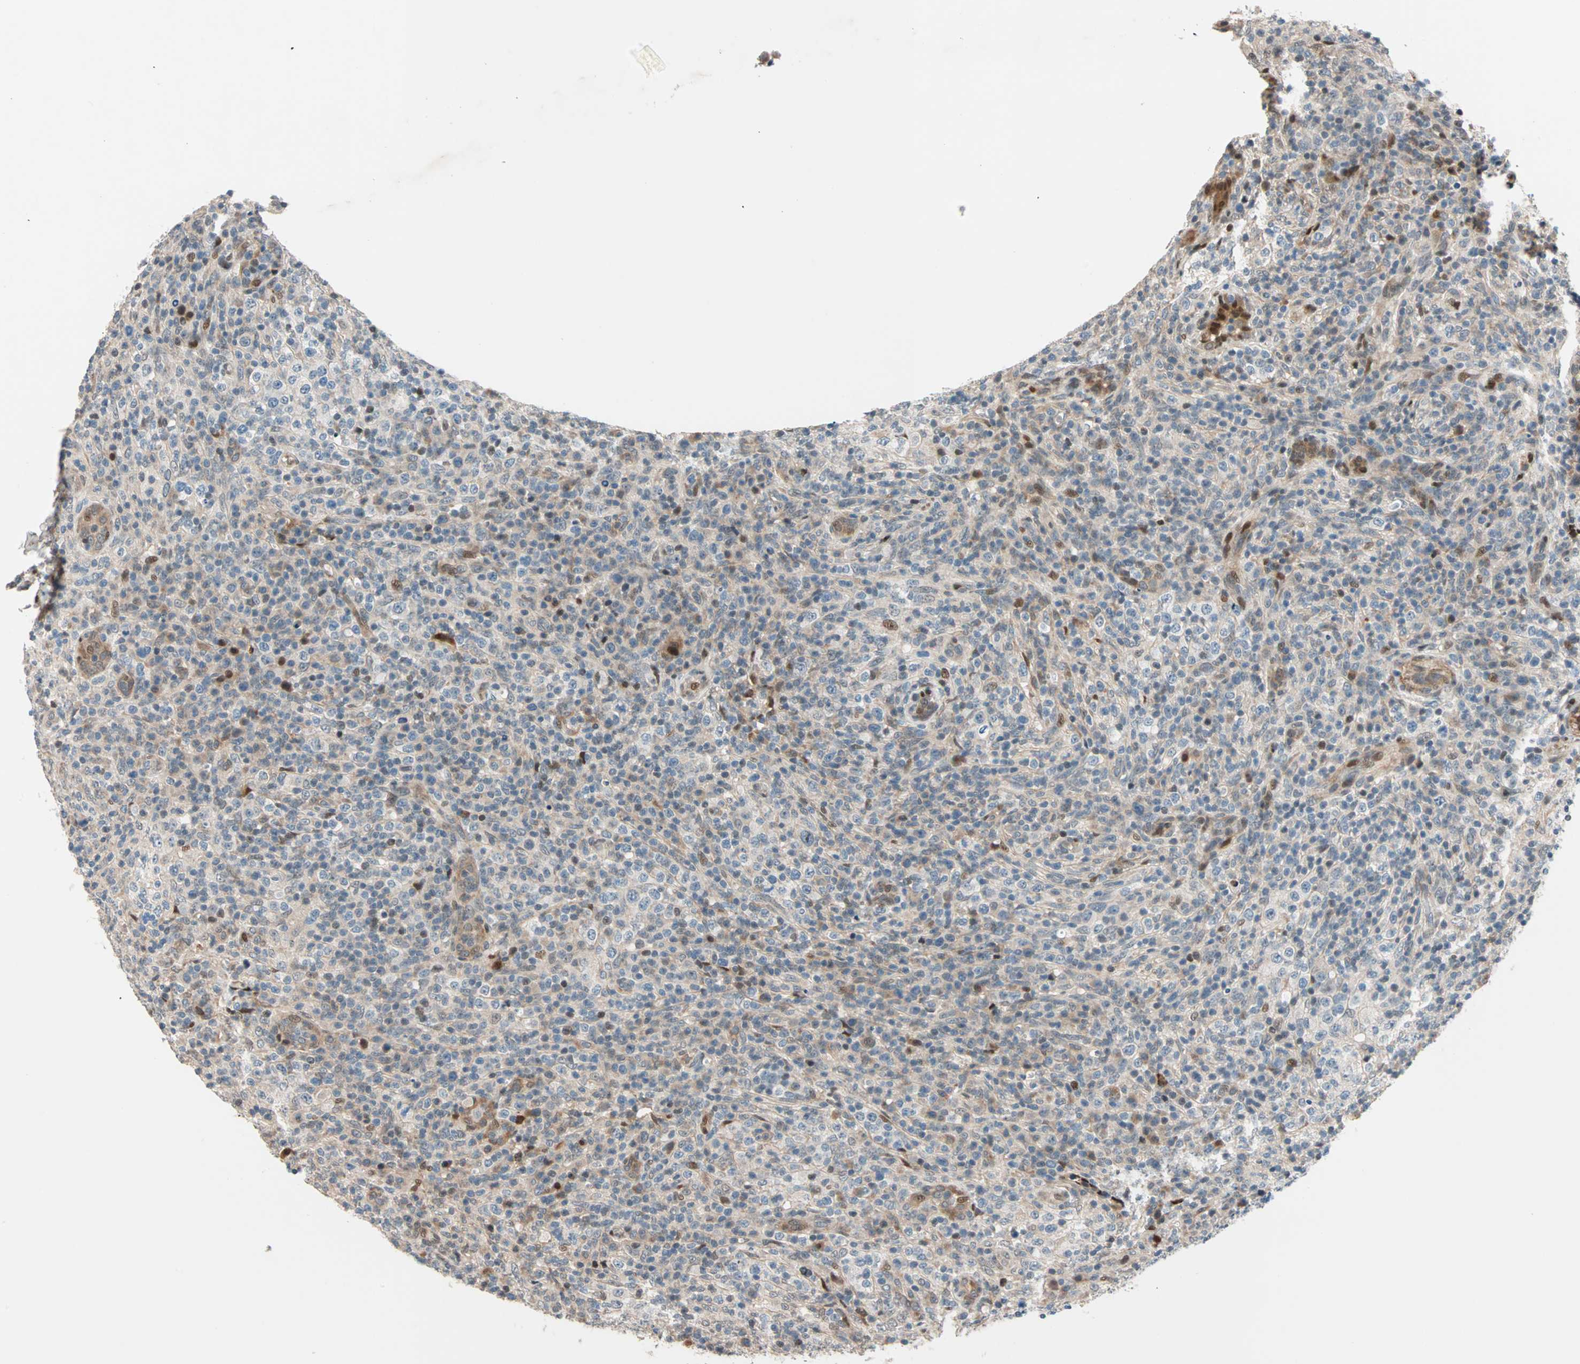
{"staining": {"intensity": "moderate", "quantity": "25%-75%", "location": "cytoplasmic/membranous,nuclear"}, "tissue": "lymphoma", "cell_type": "Tumor cells", "image_type": "cancer", "snomed": [{"axis": "morphology", "description": "Malignant lymphoma, non-Hodgkin's type, High grade"}, {"axis": "topography", "description": "Lymph node"}], "caption": "About 25%-75% of tumor cells in human lymphoma show moderate cytoplasmic/membranous and nuclear protein staining as visualized by brown immunohistochemical staining.", "gene": "HECW1", "patient": {"sex": "female", "age": 76}}